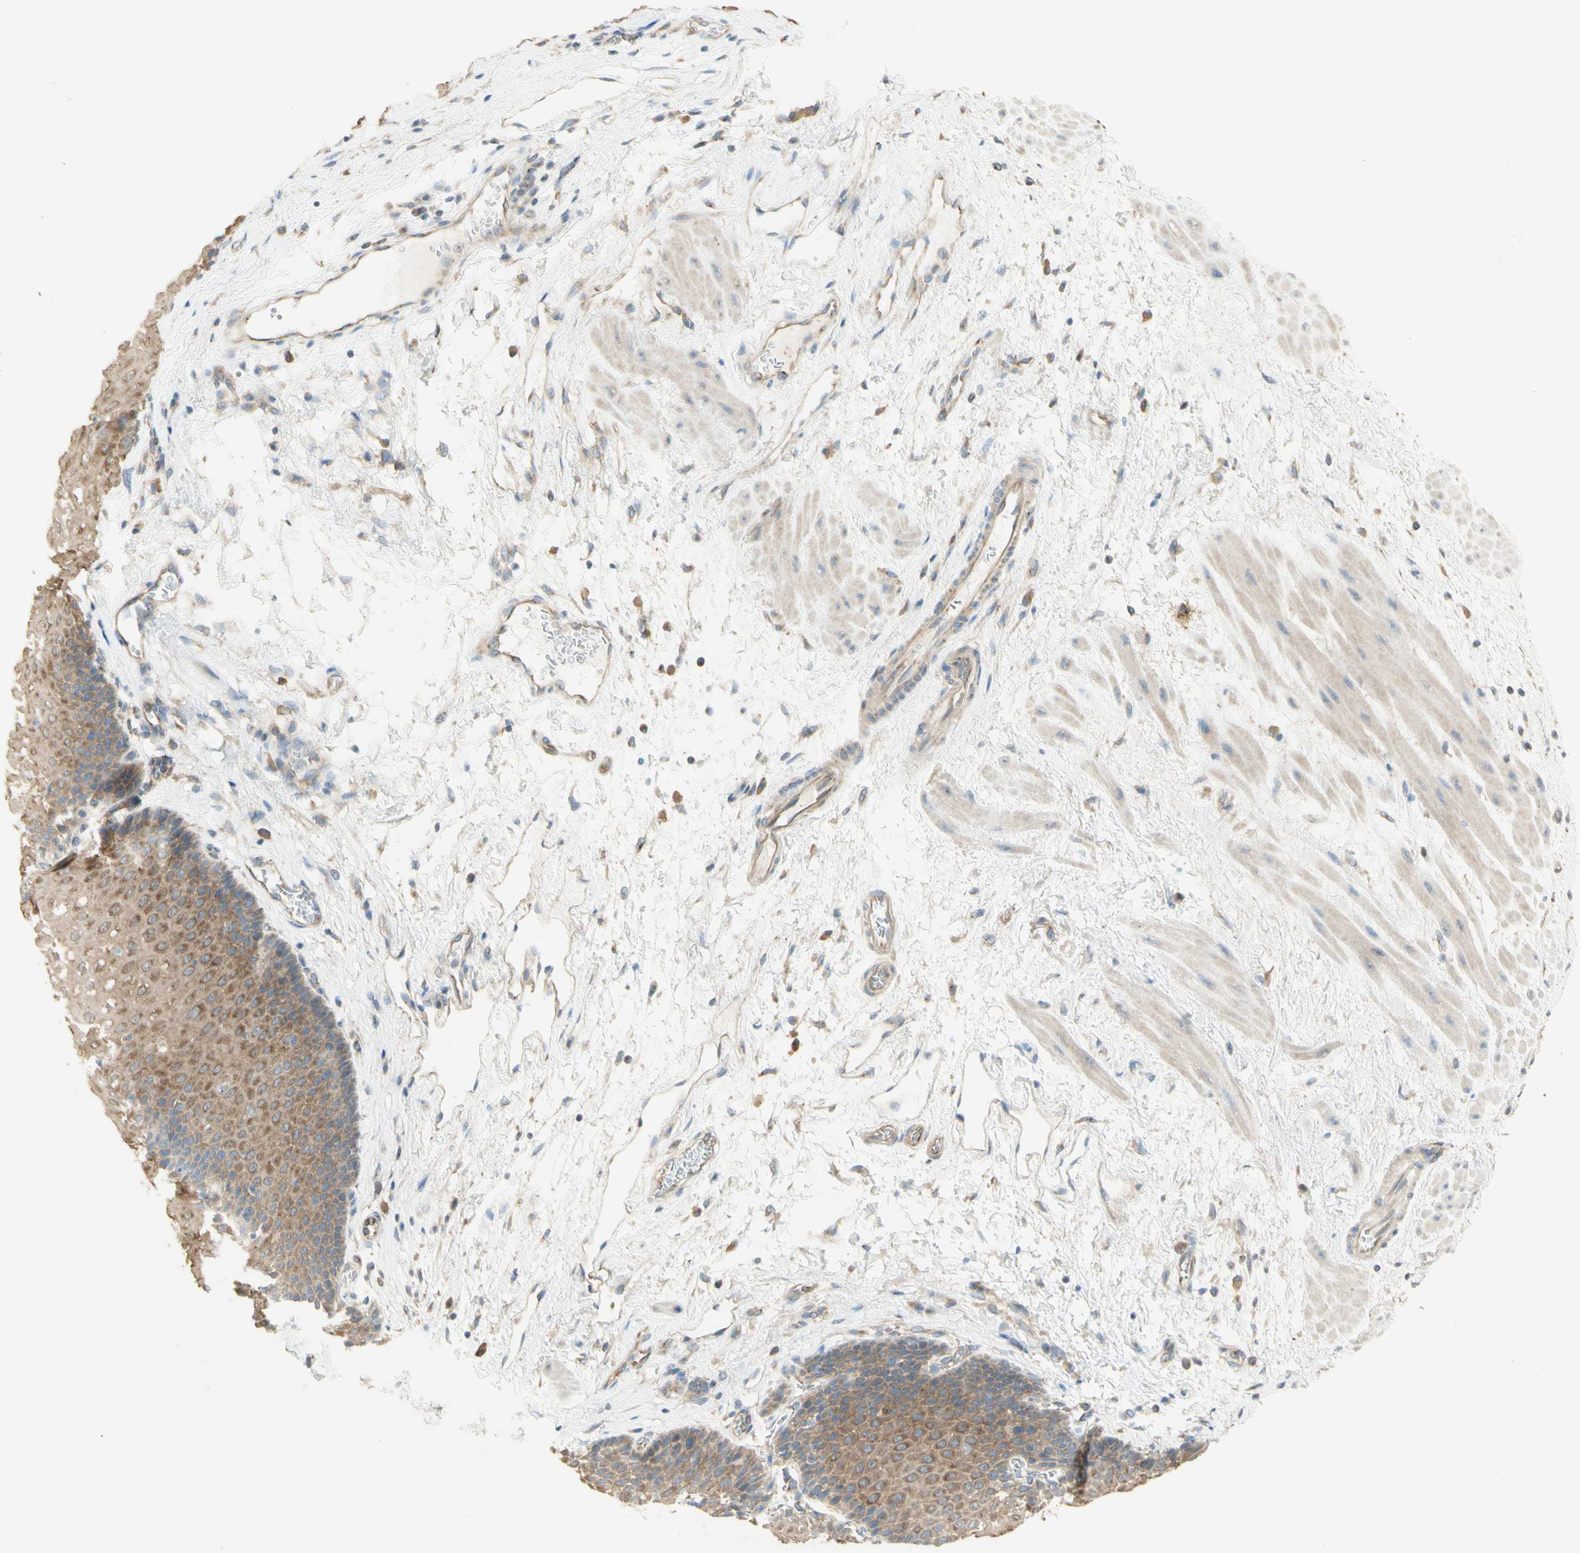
{"staining": {"intensity": "weak", "quantity": ">75%", "location": "cytoplasmic/membranous"}, "tissue": "esophagus", "cell_type": "Squamous epithelial cells", "image_type": "normal", "snomed": [{"axis": "morphology", "description": "Normal tissue, NOS"}, {"axis": "topography", "description": "Esophagus"}], "caption": "This histopathology image shows IHC staining of benign human esophagus, with low weak cytoplasmic/membranous positivity in approximately >75% of squamous epithelial cells.", "gene": "DYNC1H1", "patient": {"sex": "male", "age": 48}}